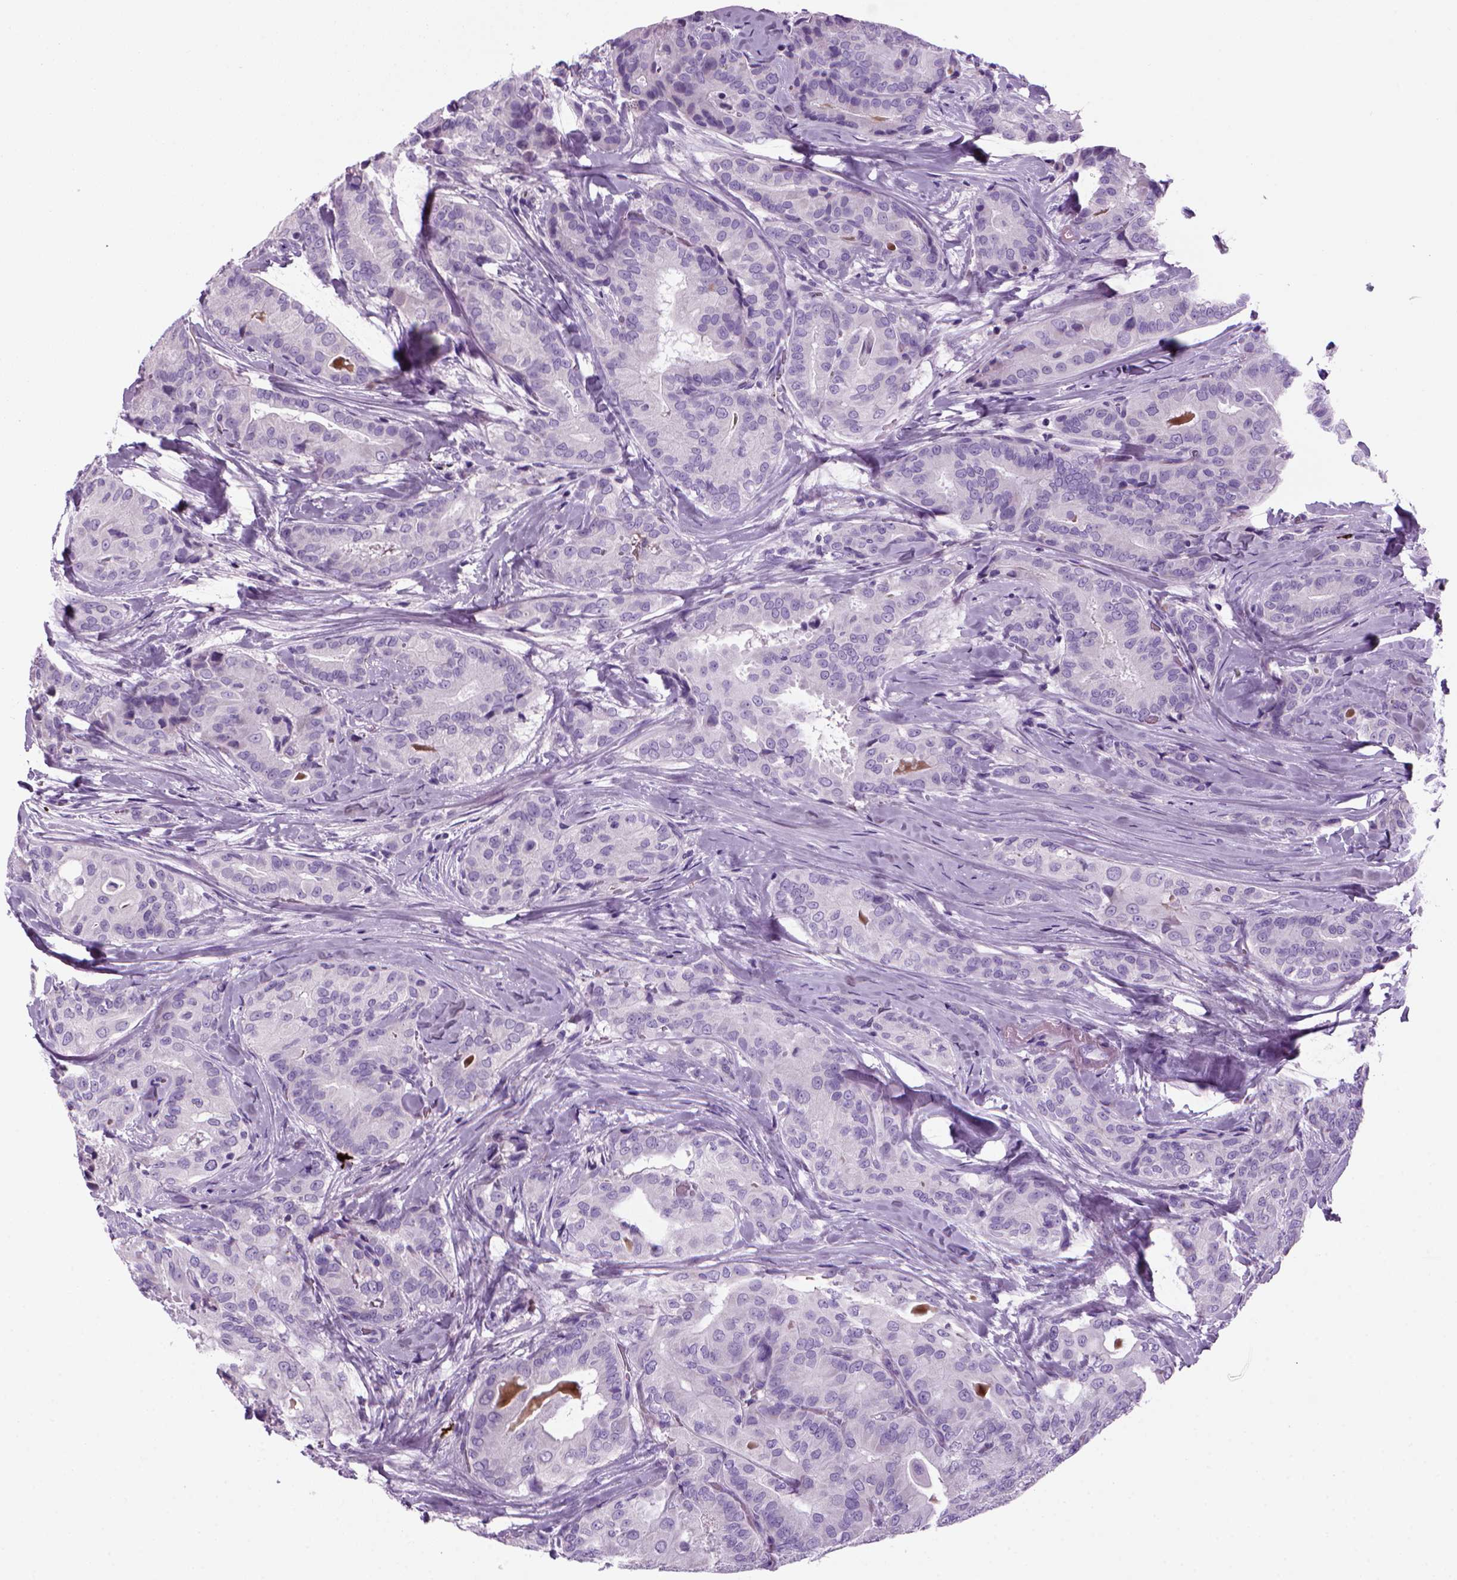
{"staining": {"intensity": "negative", "quantity": "none", "location": "none"}, "tissue": "thyroid cancer", "cell_type": "Tumor cells", "image_type": "cancer", "snomed": [{"axis": "morphology", "description": "Papillary adenocarcinoma, NOS"}, {"axis": "topography", "description": "Thyroid gland"}], "caption": "Immunohistochemical staining of thyroid cancer reveals no significant positivity in tumor cells.", "gene": "MZB1", "patient": {"sex": "male", "age": 61}}